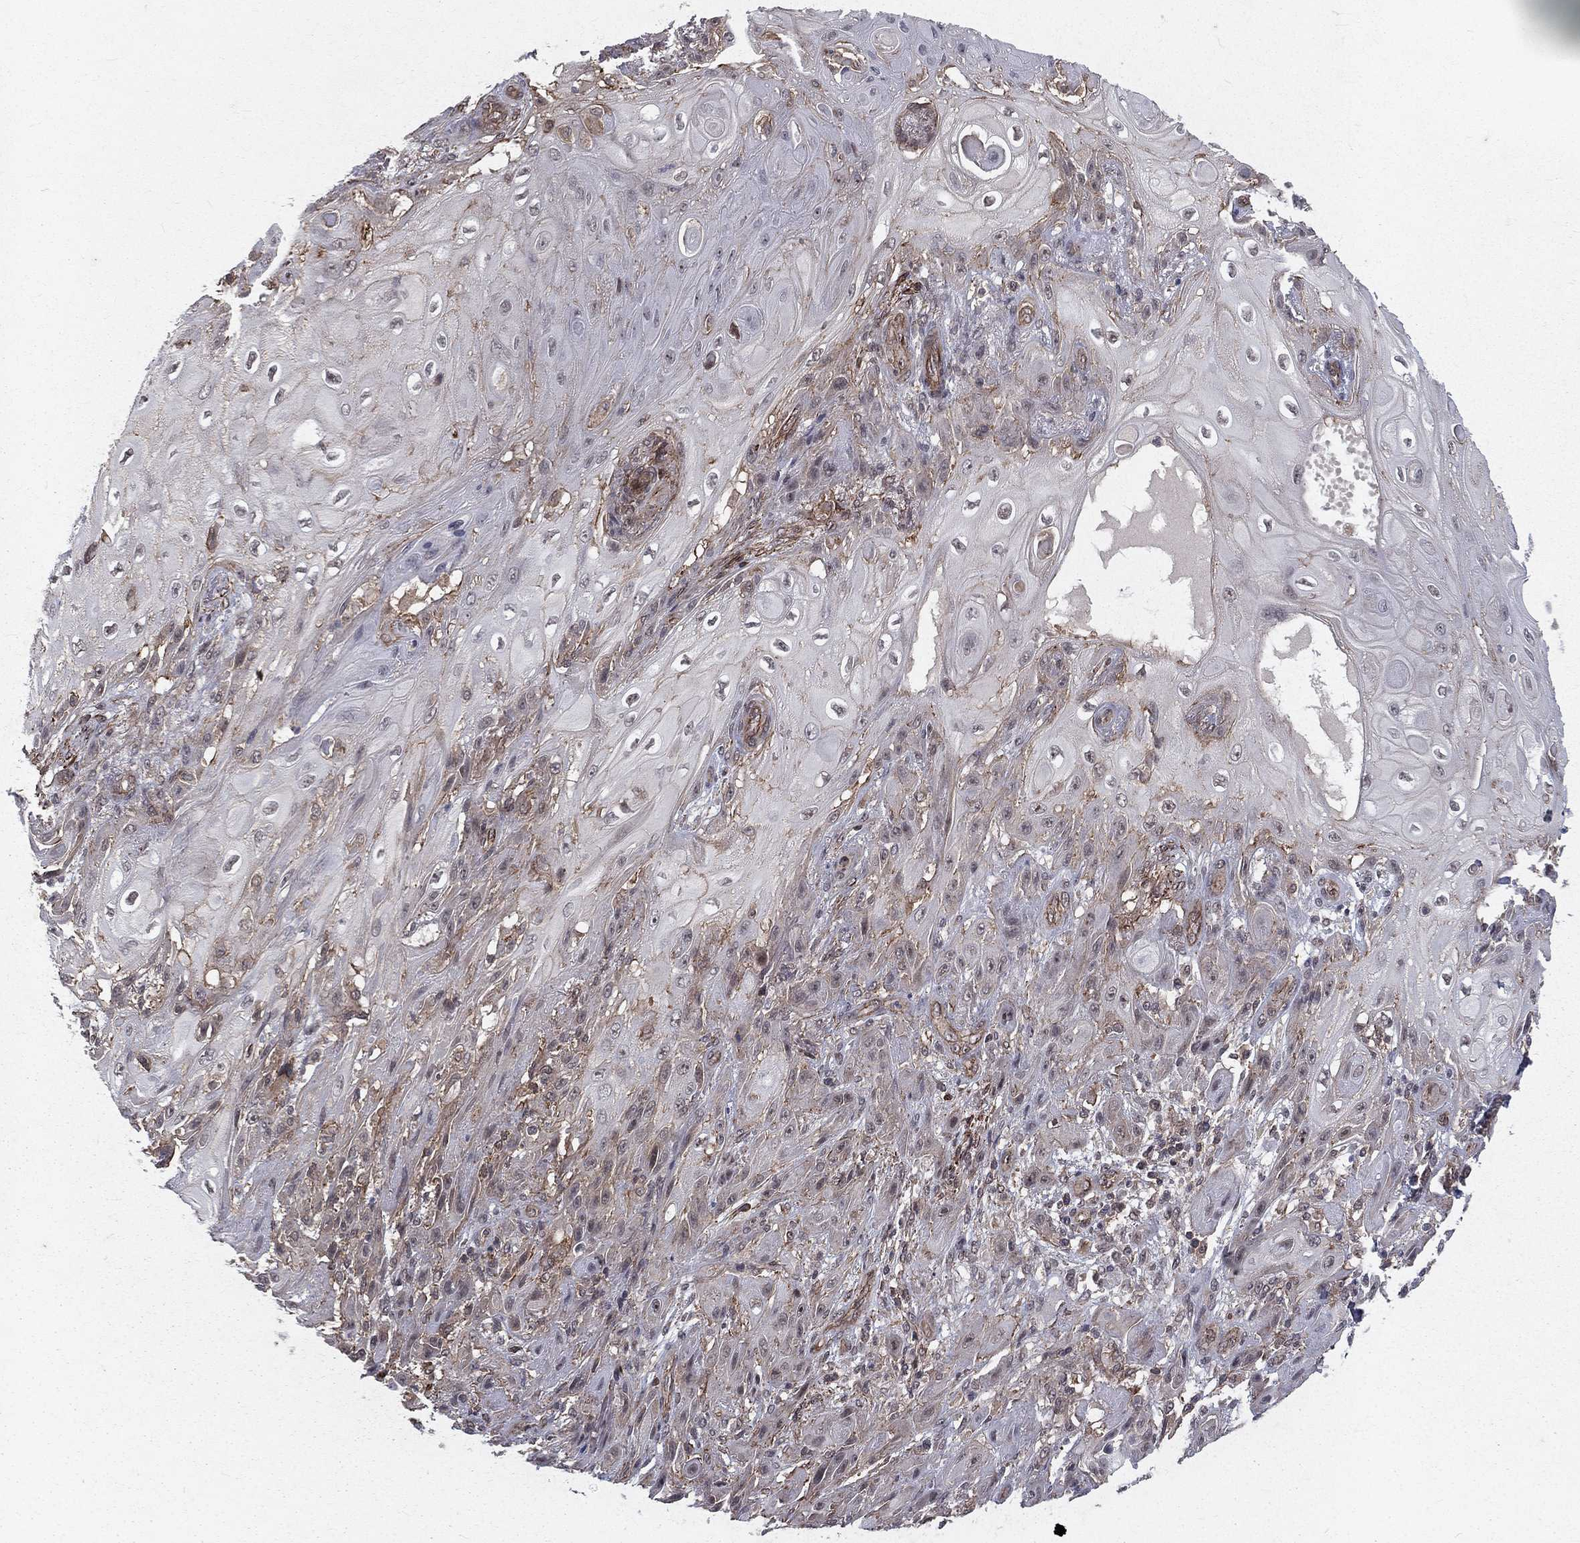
{"staining": {"intensity": "moderate", "quantity": "<25%", "location": "cytoplasmic/membranous"}, "tissue": "skin cancer", "cell_type": "Tumor cells", "image_type": "cancer", "snomed": [{"axis": "morphology", "description": "Squamous cell carcinoma, NOS"}, {"axis": "topography", "description": "Skin"}], "caption": "Approximately <25% of tumor cells in skin cancer (squamous cell carcinoma) reveal moderate cytoplasmic/membranous protein positivity as visualized by brown immunohistochemical staining.", "gene": "MORC2", "patient": {"sex": "male", "age": 62}}